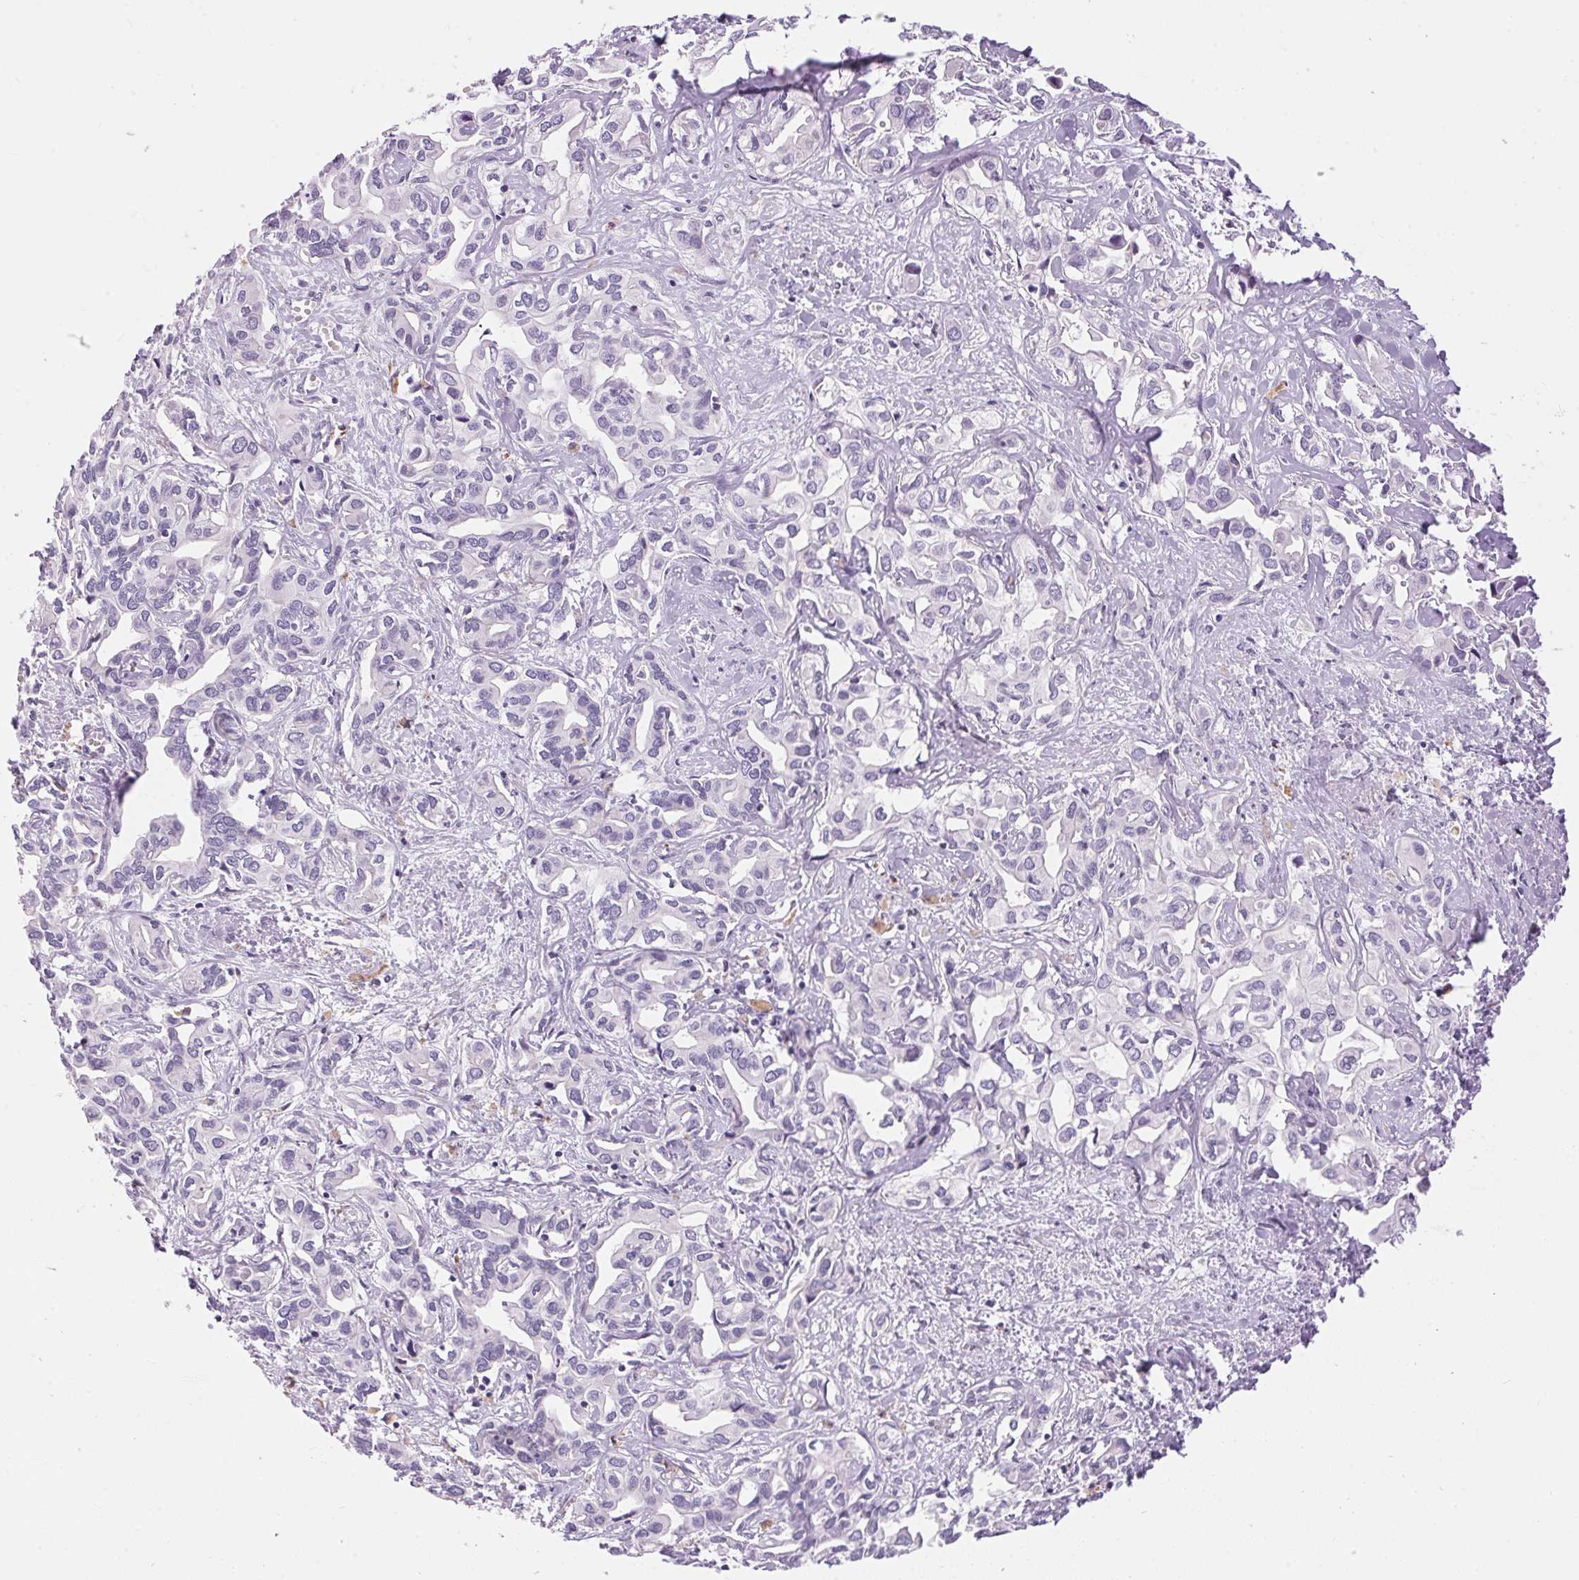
{"staining": {"intensity": "negative", "quantity": "none", "location": "none"}, "tissue": "liver cancer", "cell_type": "Tumor cells", "image_type": "cancer", "snomed": [{"axis": "morphology", "description": "Cholangiocarcinoma"}, {"axis": "topography", "description": "Liver"}], "caption": "Immunohistochemistry (IHC) histopathology image of liver cancer (cholangiocarcinoma) stained for a protein (brown), which displays no expression in tumor cells.", "gene": "PNLIPRP3", "patient": {"sex": "female", "age": 64}}